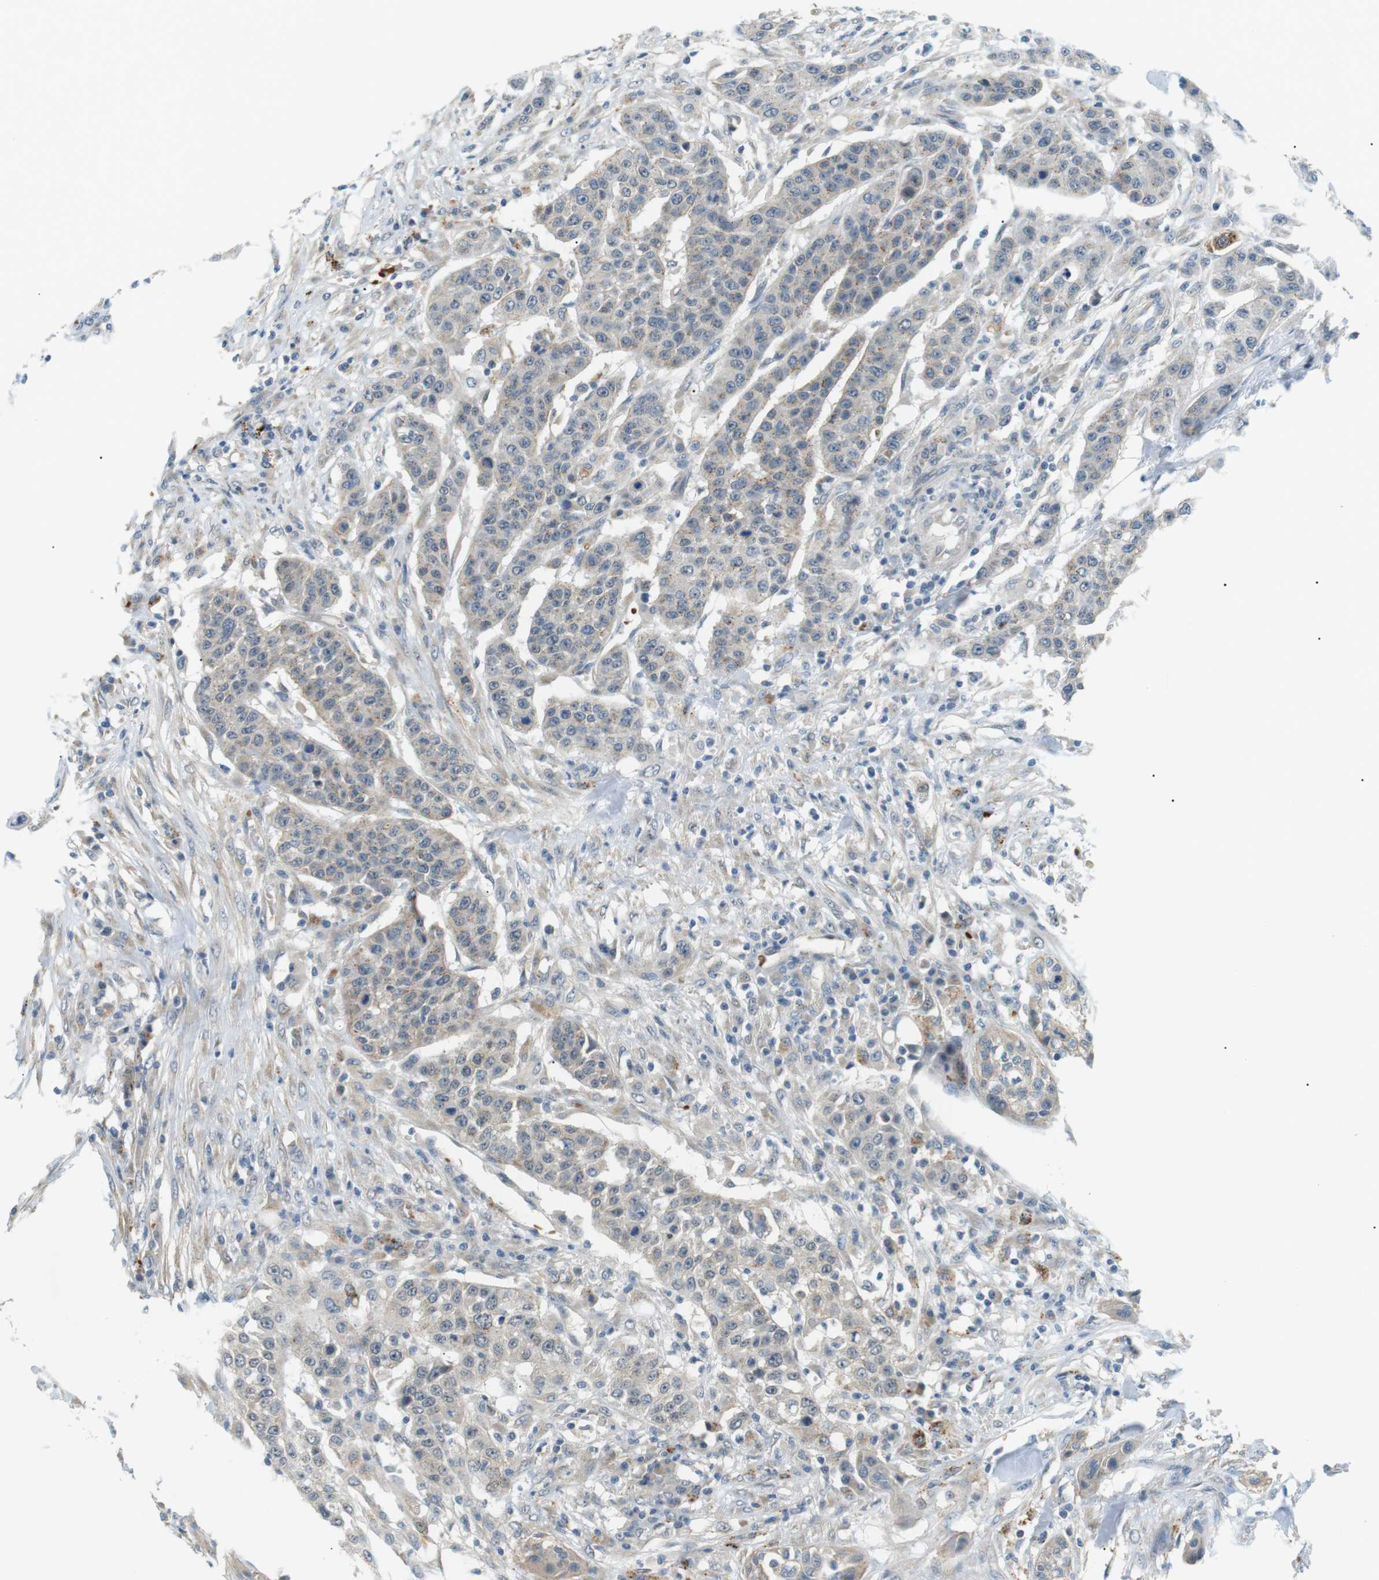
{"staining": {"intensity": "negative", "quantity": "none", "location": "none"}, "tissue": "urothelial cancer", "cell_type": "Tumor cells", "image_type": "cancer", "snomed": [{"axis": "morphology", "description": "Urothelial carcinoma, High grade"}, {"axis": "topography", "description": "Urinary bladder"}], "caption": "Immunohistochemistry histopathology image of high-grade urothelial carcinoma stained for a protein (brown), which displays no positivity in tumor cells.", "gene": "B4GALNT2", "patient": {"sex": "male", "age": 74}}